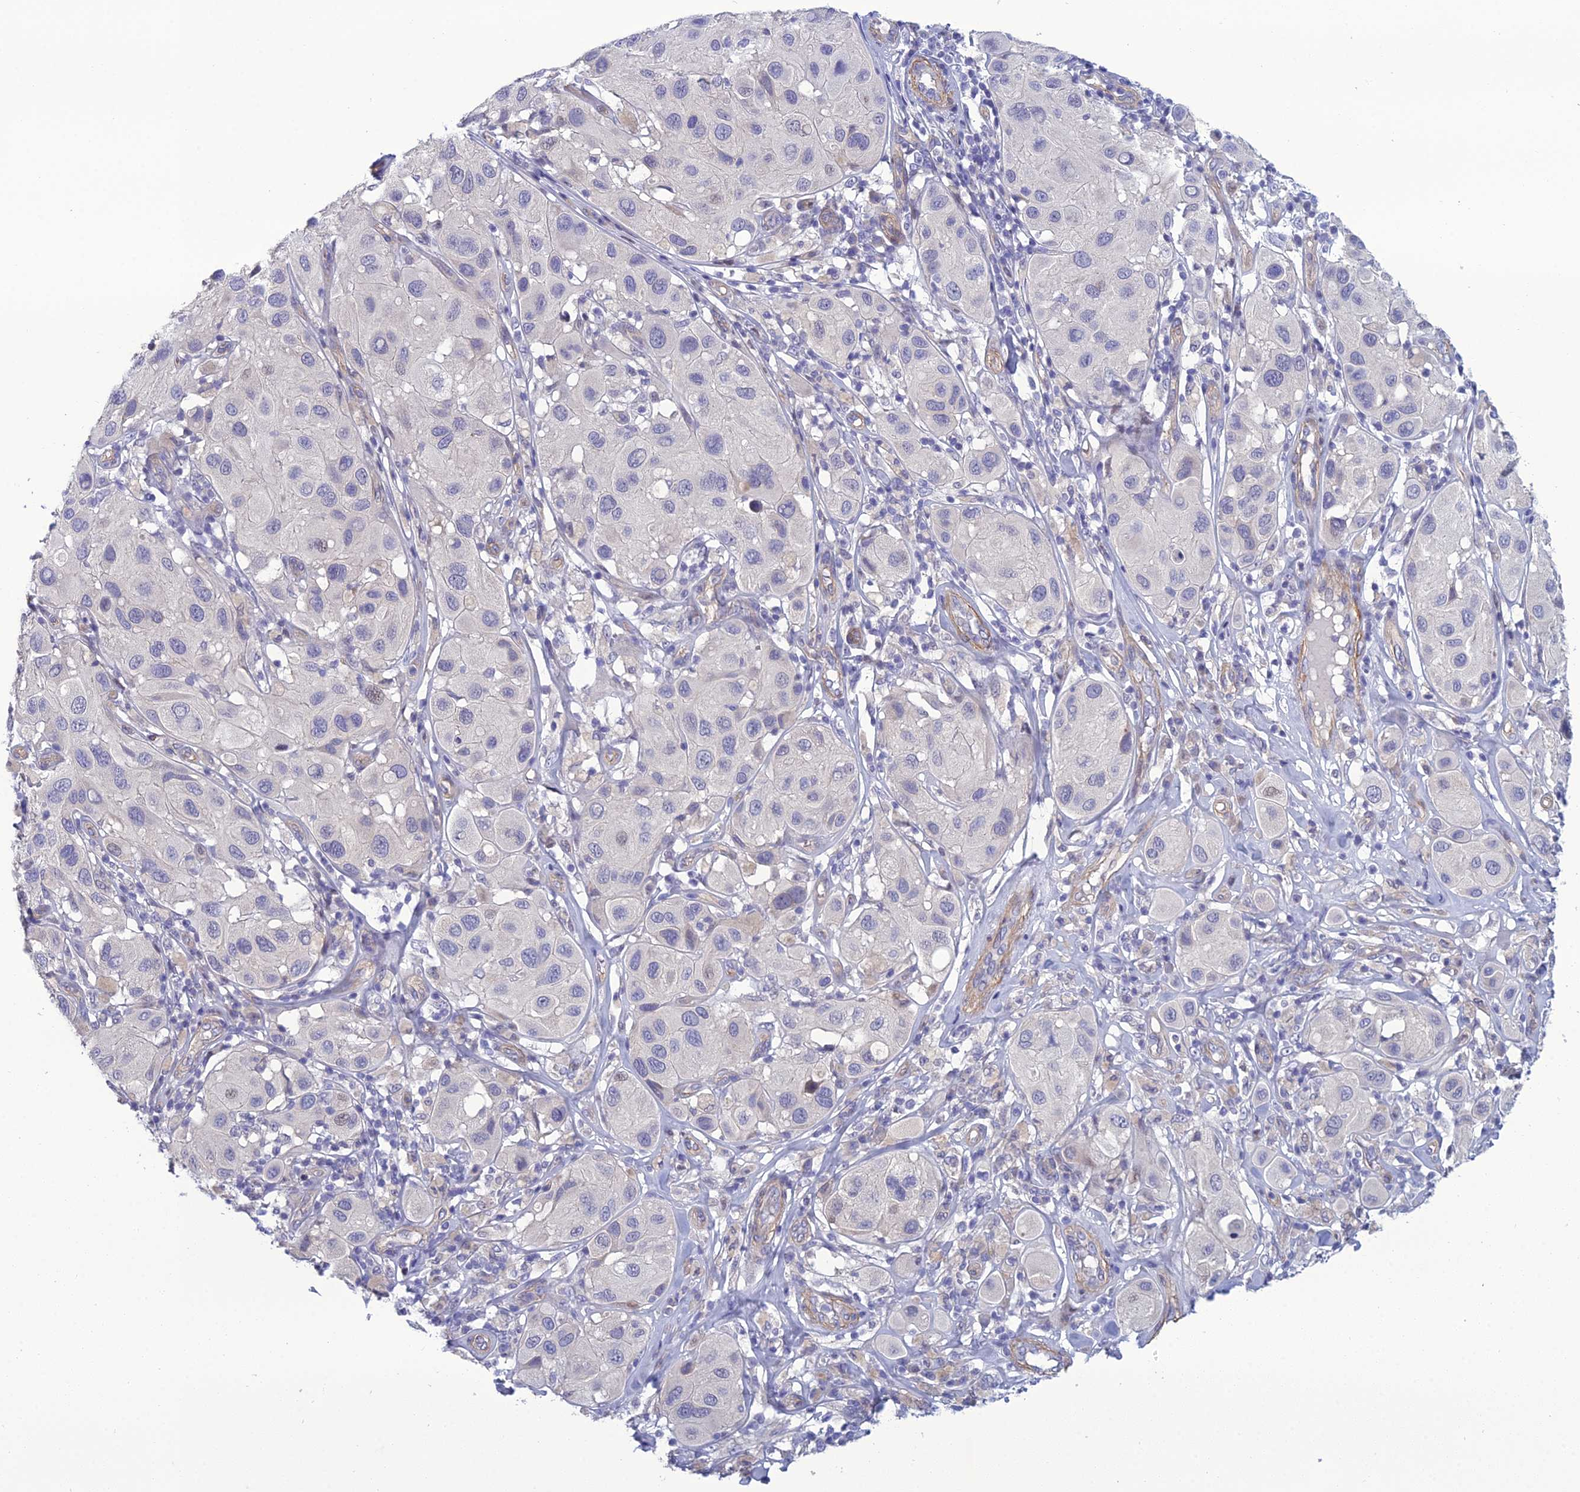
{"staining": {"intensity": "negative", "quantity": "none", "location": "none"}, "tissue": "melanoma", "cell_type": "Tumor cells", "image_type": "cancer", "snomed": [{"axis": "morphology", "description": "Malignant melanoma, Metastatic site"}, {"axis": "topography", "description": "Skin"}], "caption": "The IHC photomicrograph has no significant positivity in tumor cells of malignant melanoma (metastatic site) tissue. (DAB (3,3'-diaminobenzidine) immunohistochemistry with hematoxylin counter stain).", "gene": "LZTS2", "patient": {"sex": "male", "age": 41}}